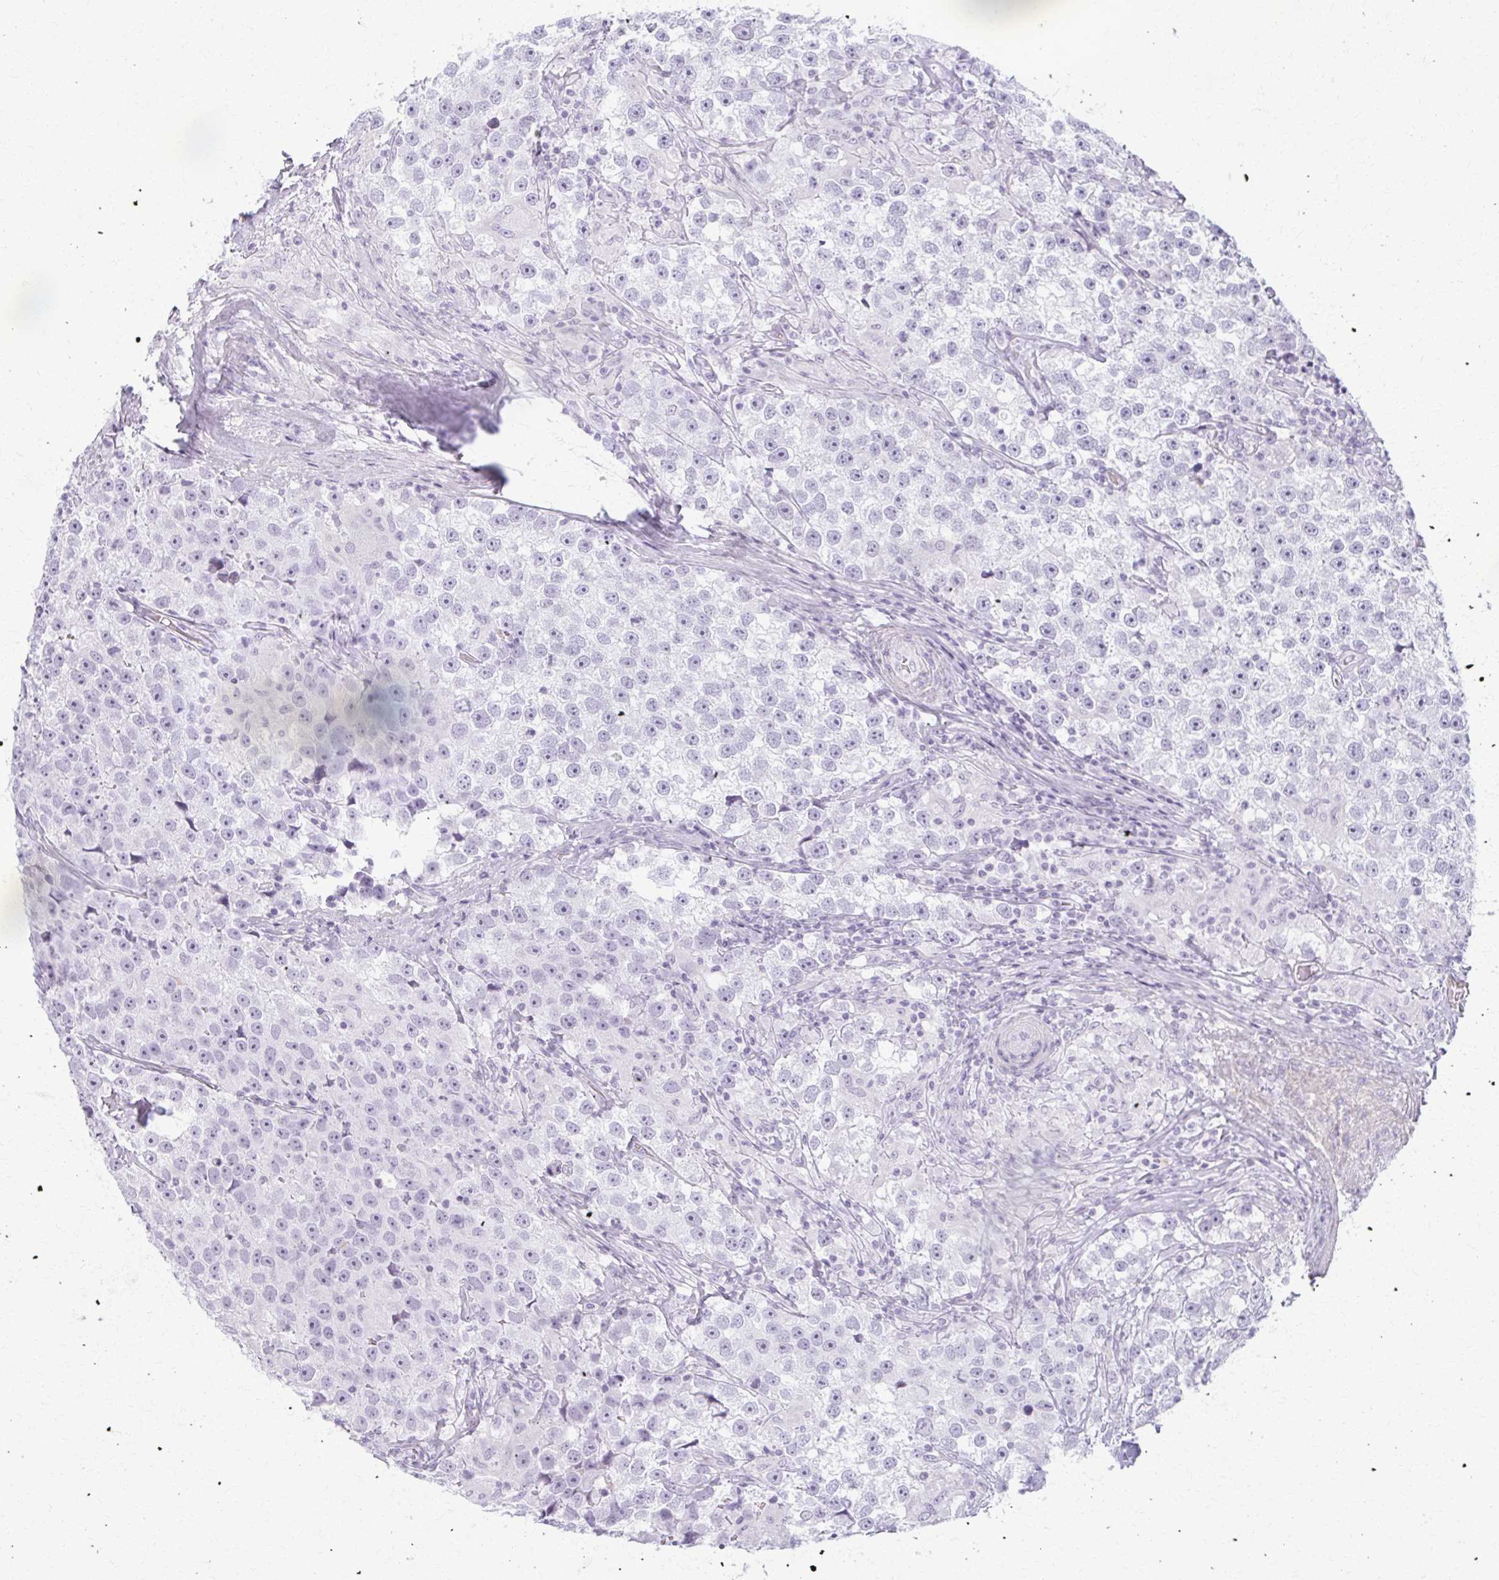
{"staining": {"intensity": "negative", "quantity": "none", "location": "none"}, "tissue": "testis cancer", "cell_type": "Tumor cells", "image_type": "cancer", "snomed": [{"axis": "morphology", "description": "Seminoma, NOS"}, {"axis": "topography", "description": "Testis"}], "caption": "Tumor cells are negative for brown protein staining in testis cancer.", "gene": "CA3", "patient": {"sex": "male", "age": 46}}